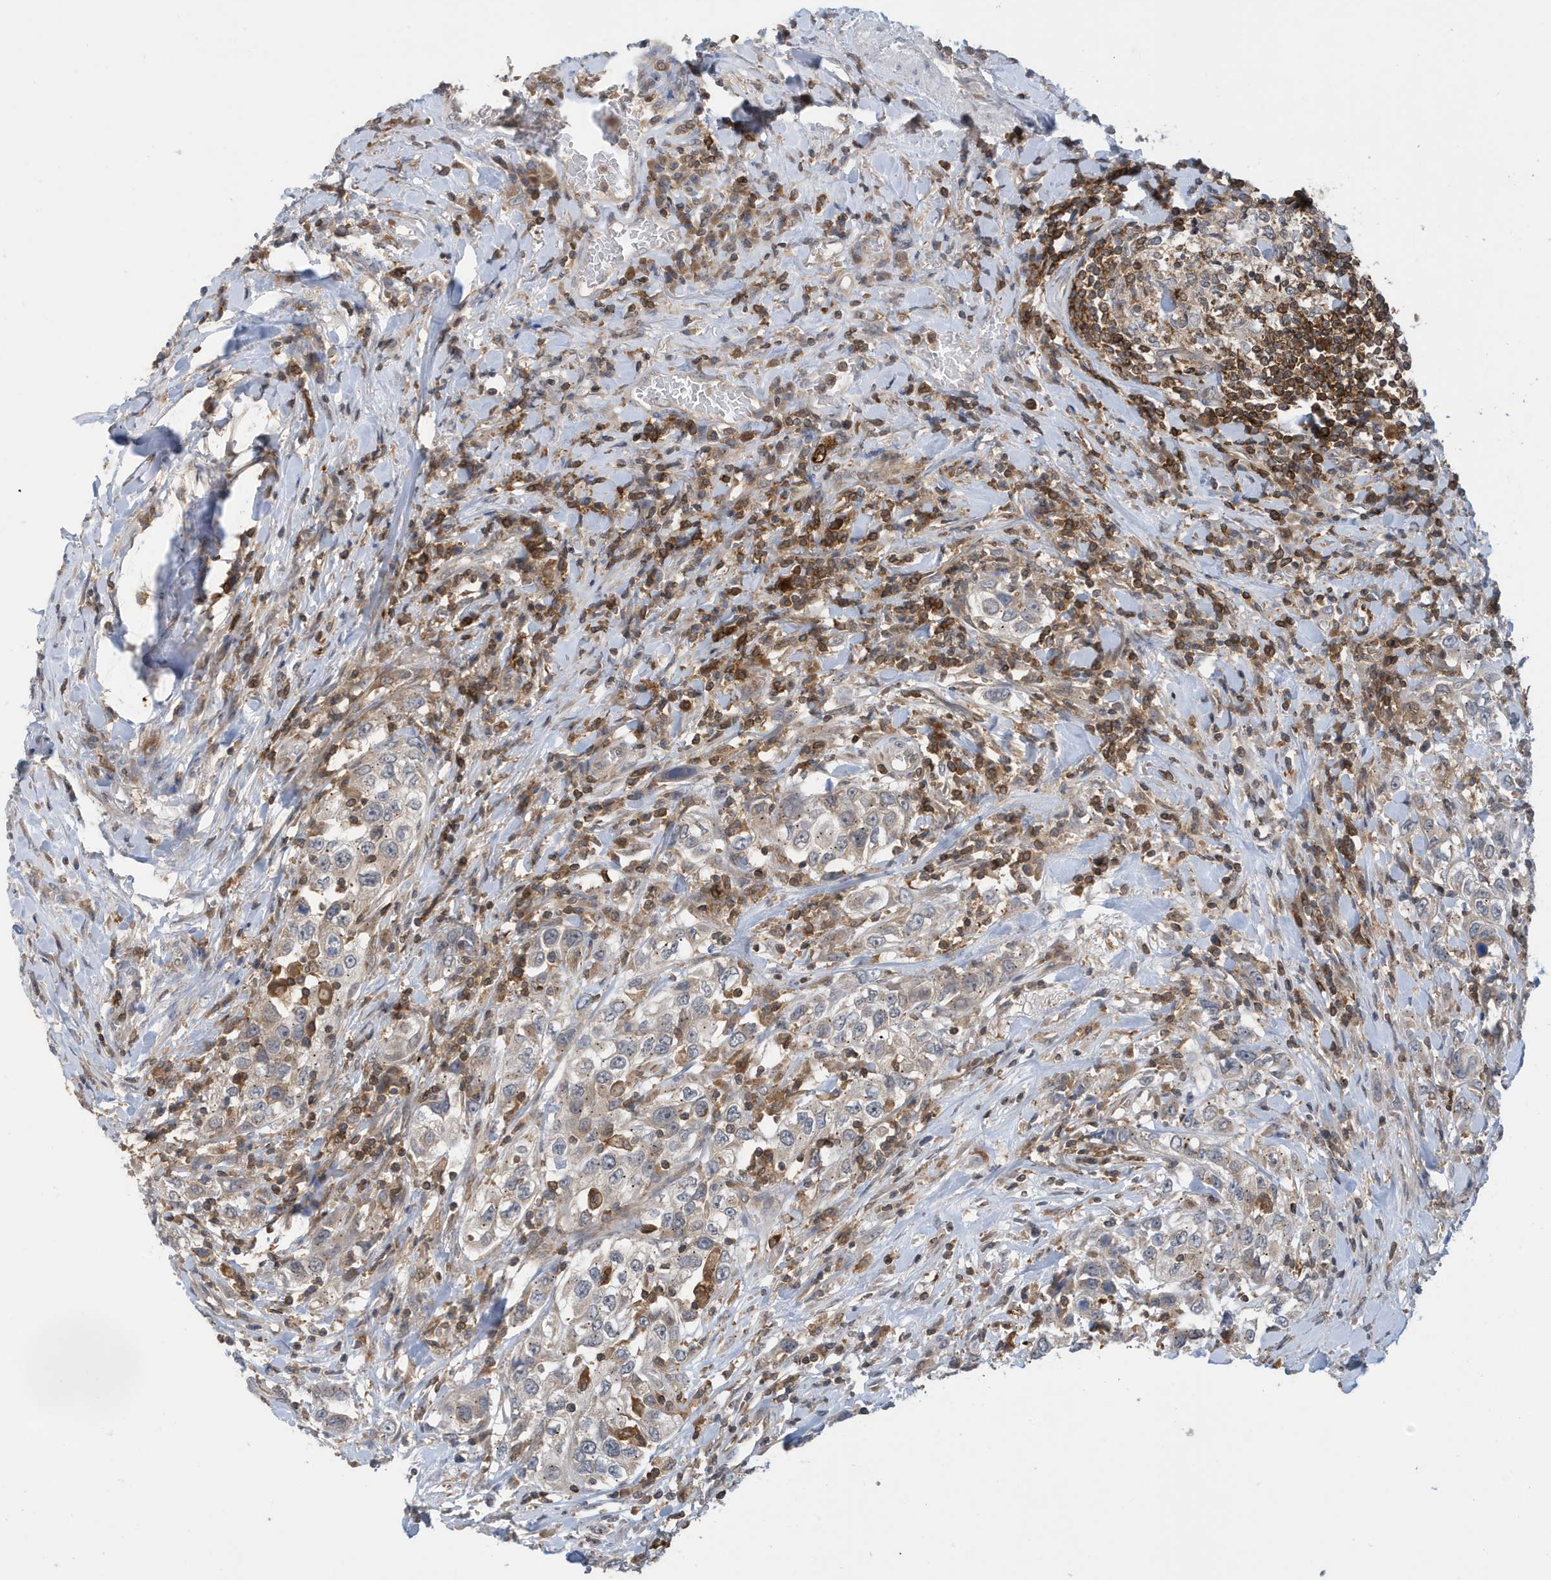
{"staining": {"intensity": "negative", "quantity": "none", "location": "none"}, "tissue": "urothelial cancer", "cell_type": "Tumor cells", "image_type": "cancer", "snomed": [{"axis": "morphology", "description": "Urothelial carcinoma, High grade"}, {"axis": "topography", "description": "Urinary bladder"}], "caption": "Immunohistochemical staining of high-grade urothelial carcinoma exhibits no significant positivity in tumor cells.", "gene": "NSUN3", "patient": {"sex": "female", "age": 80}}